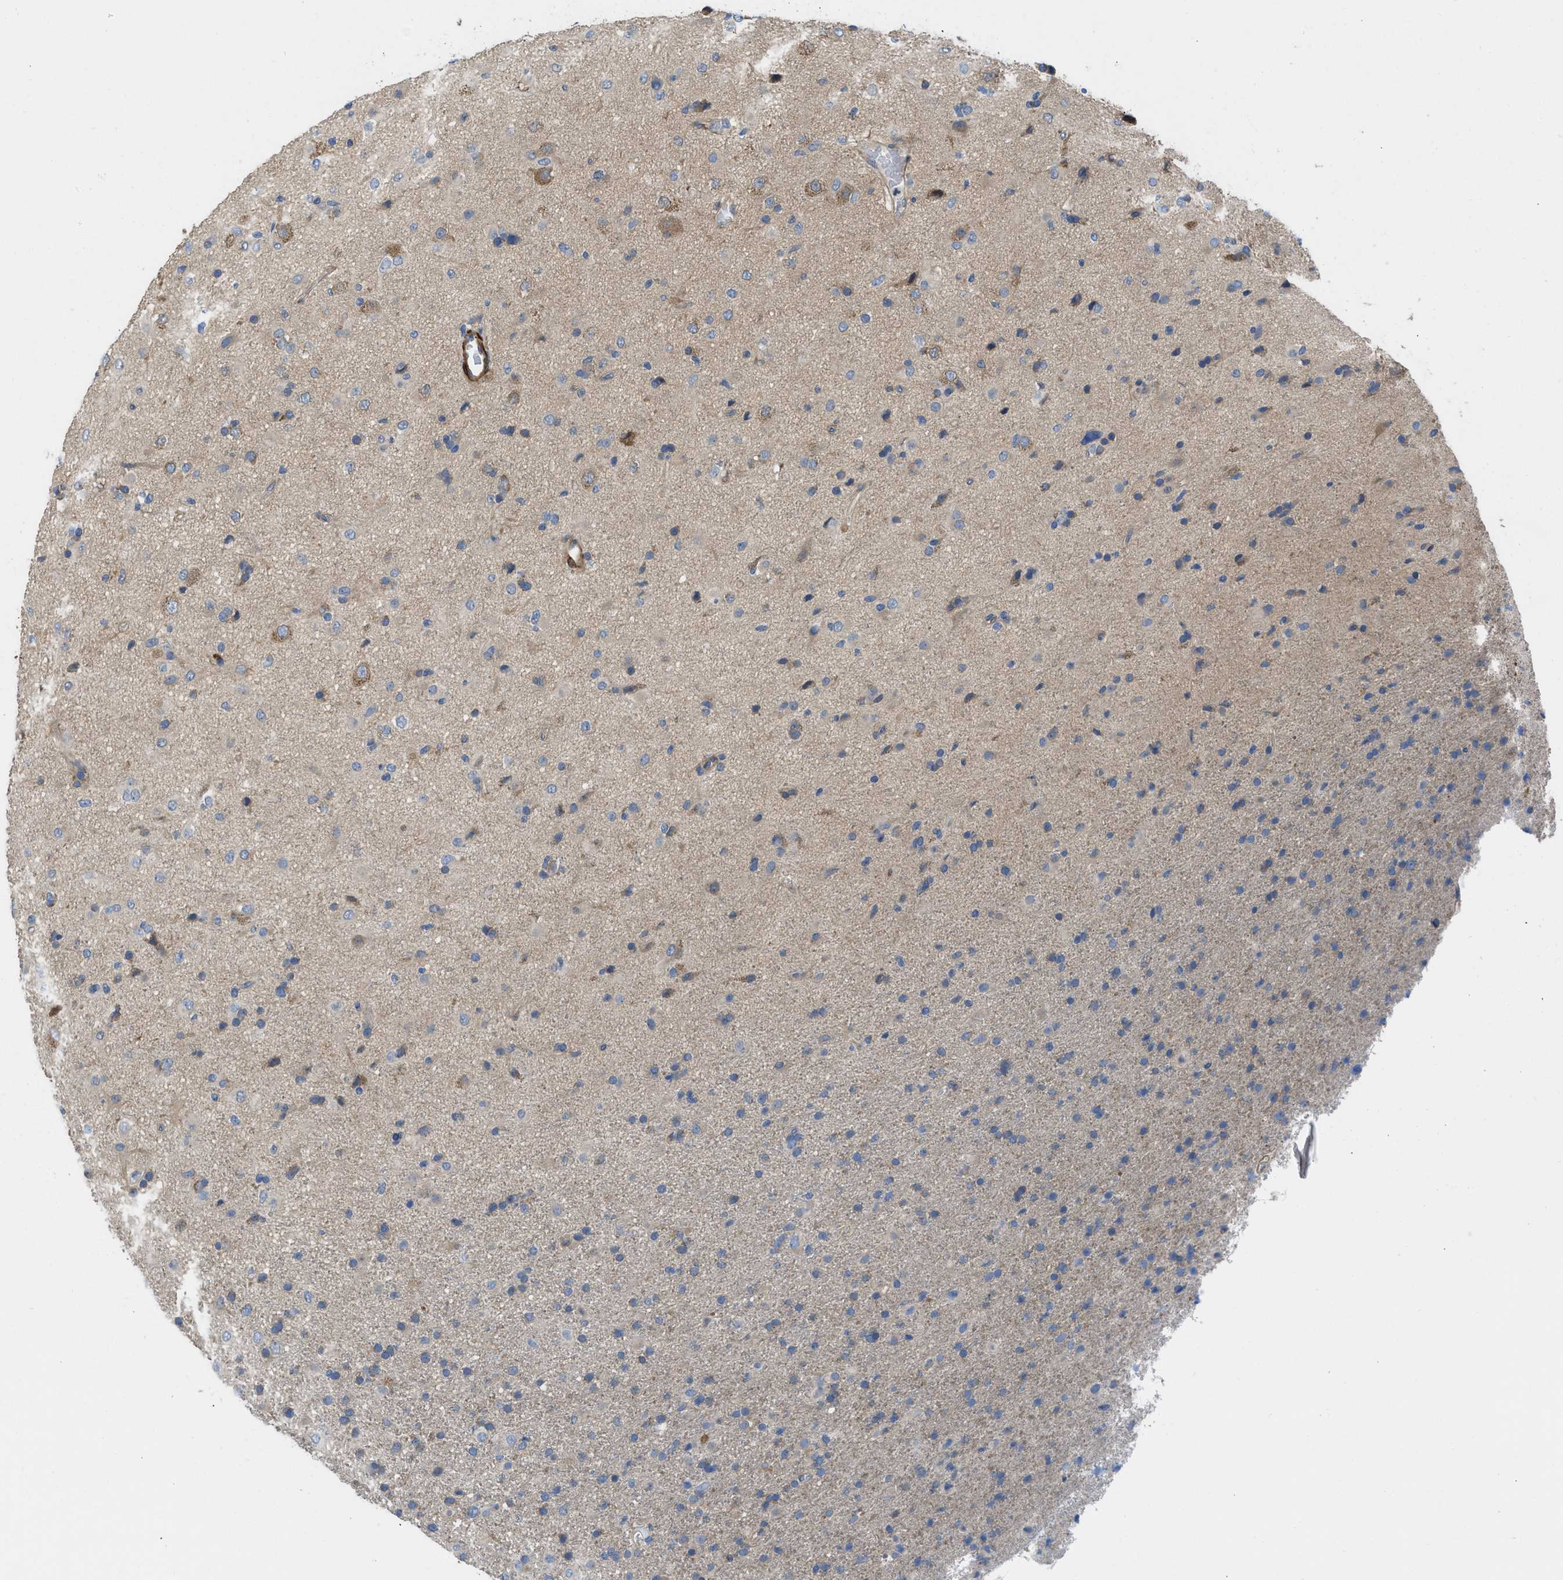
{"staining": {"intensity": "weak", "quantity": "25%-75%", "location": "cytoplasmic/membranous"}, "tissue": "glioma", "cell_type": "Tumor cells", "image_type": "cancer", "snomed": [{"axis": "morphology", "description": "Glioma, malignant, Low grade"}, {"axis": "topography", "description": "Brain"}], "caption": "Weak cytoplasmic/membranous protein expression is identified in about 25%-75% of tumor cells in glioma. Using DAB (brown) and hematoxylin (blue) stains, captured at high magnification using brightfield microscopy.", "gene": "CHKB", "patient": {"sex": "male", "age": 65}}